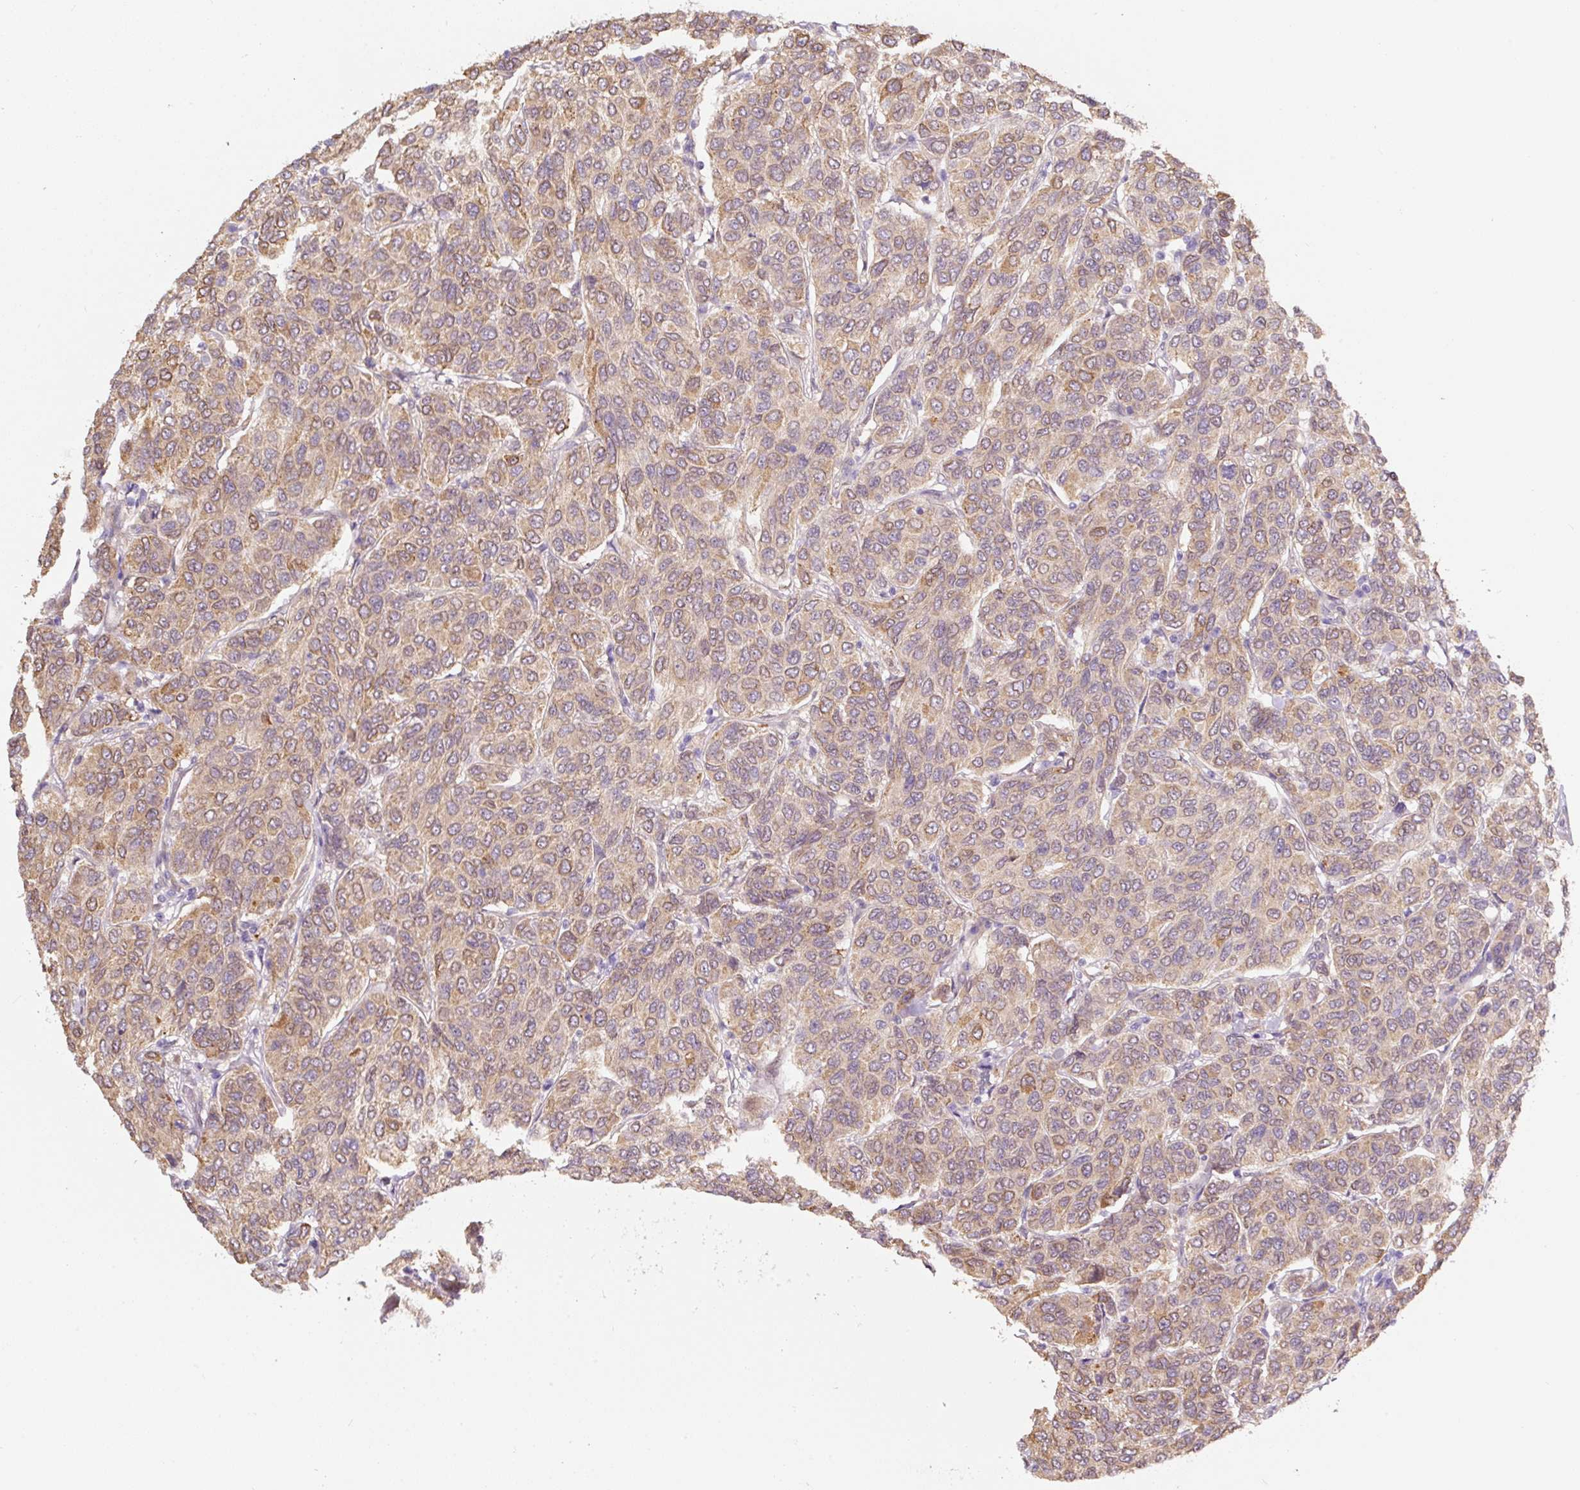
{"staining": {"intensity": "weak", "quantity": ">75%", "location": "cytoplasmic/membranous"}, "tissue": "breast cancer", "cell_type": "Tumor cells", "image_type": "cancer", "snomed": [{"axis": "morphology", "description": "Duct carcinoma"}, {"axis": "topography", "description": "Breast"}], "caption": "Breast cancer was stained to show a protein in brown. There is low levels of weak cytoplasmic/membranous expression in about >75% of tumor cells. The protein of interest is stained brown, and the nuclei are stained in blue (DAB (3,3'-diaminobenzidine) IHC with brightfield microscopy, high magnification).", "gene": "ASRGL1", "patient": {"sex": "female", "age": 55}}